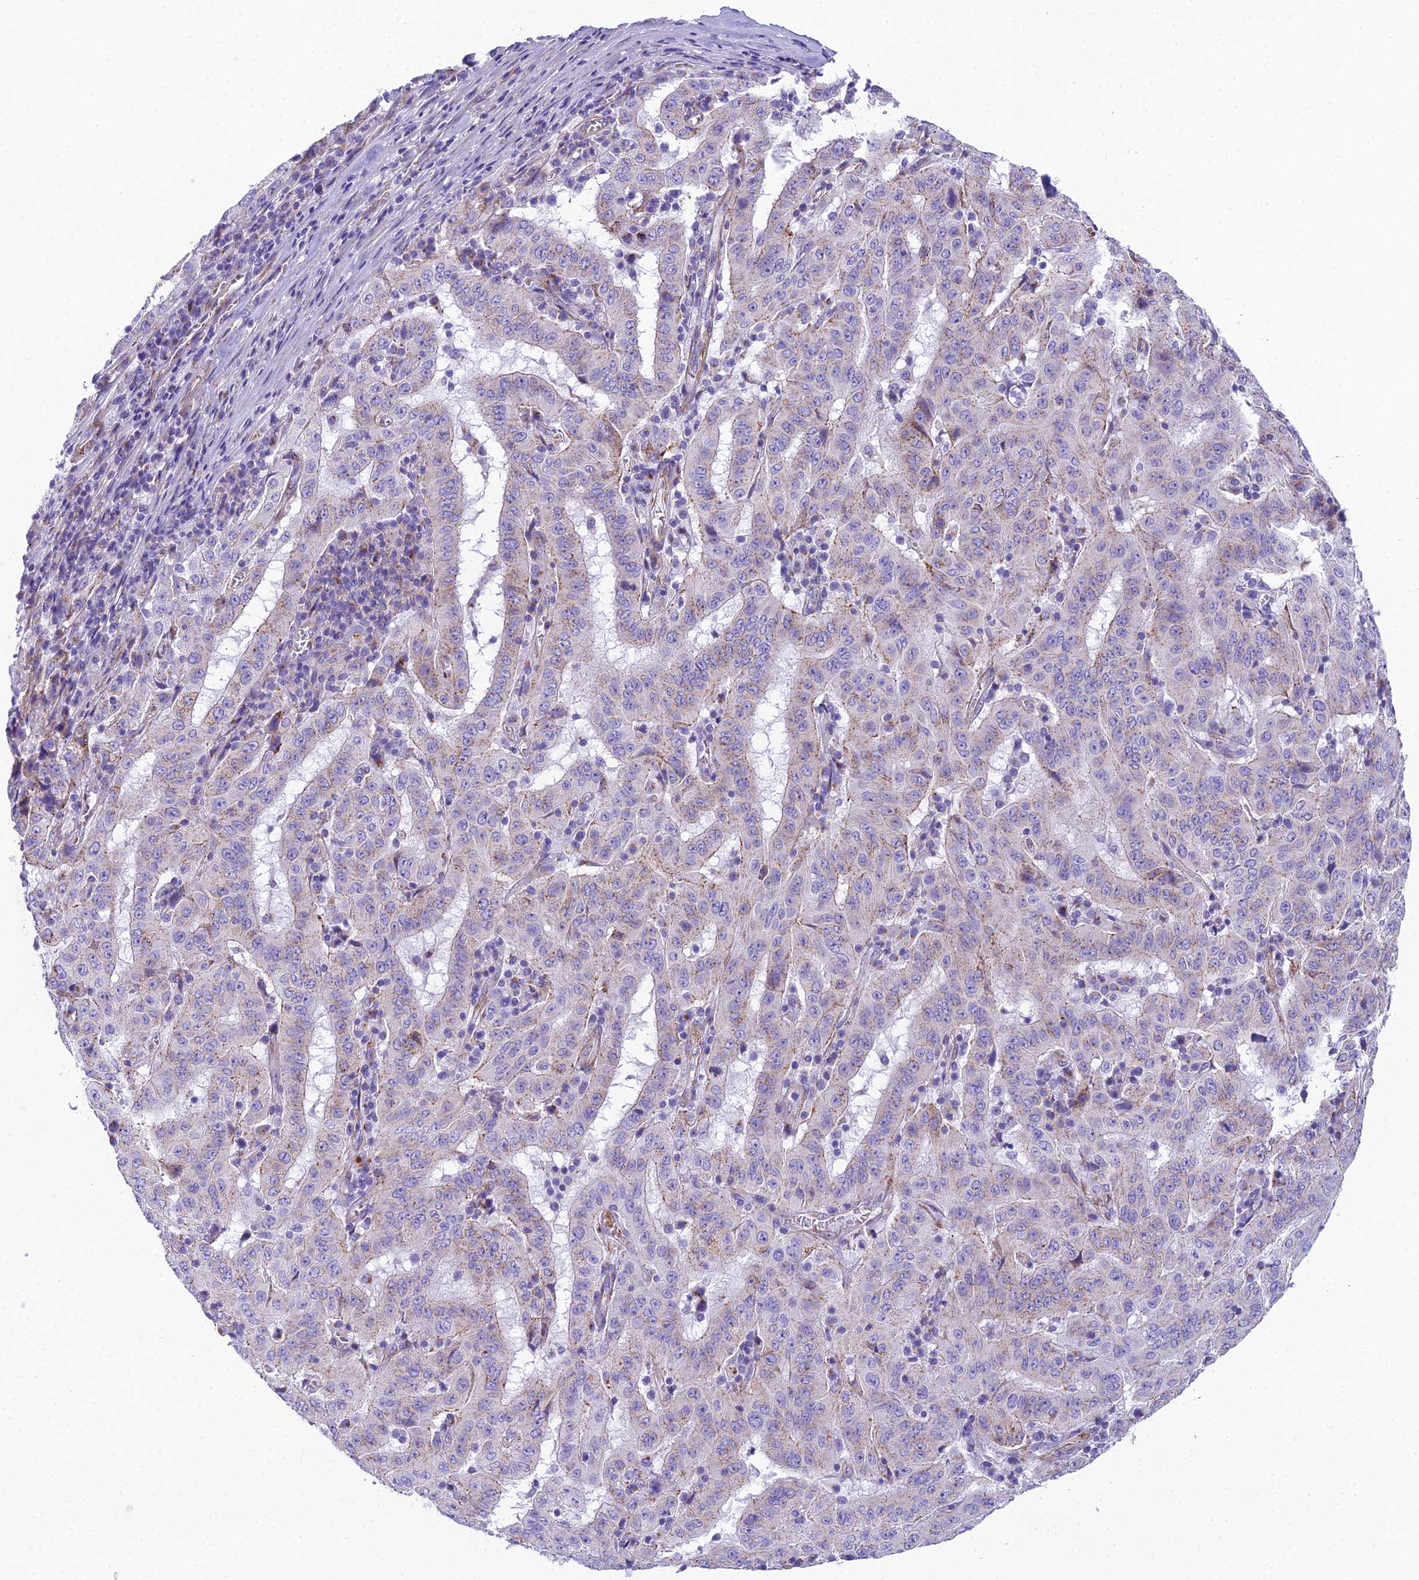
{"staining": {"intensity": "weak", "quantity": "<25%", "location": "cytoplasmic/membranous"}, "tissue": "pancreatic cancer", "cell_type": "Tumor cells", "image_type": "cancer", "snomed": [{"axis": "morphology", "description": "Adenocarcinoma, NOS"}, {"axis": "topography", "description": "Pancreas"}], "caption": "Tumor cells show no significant protein expression in pancreatic adenocarcinoma.", "gene": "GFRA1", "patient": {"sex": "male", "age": 63}}